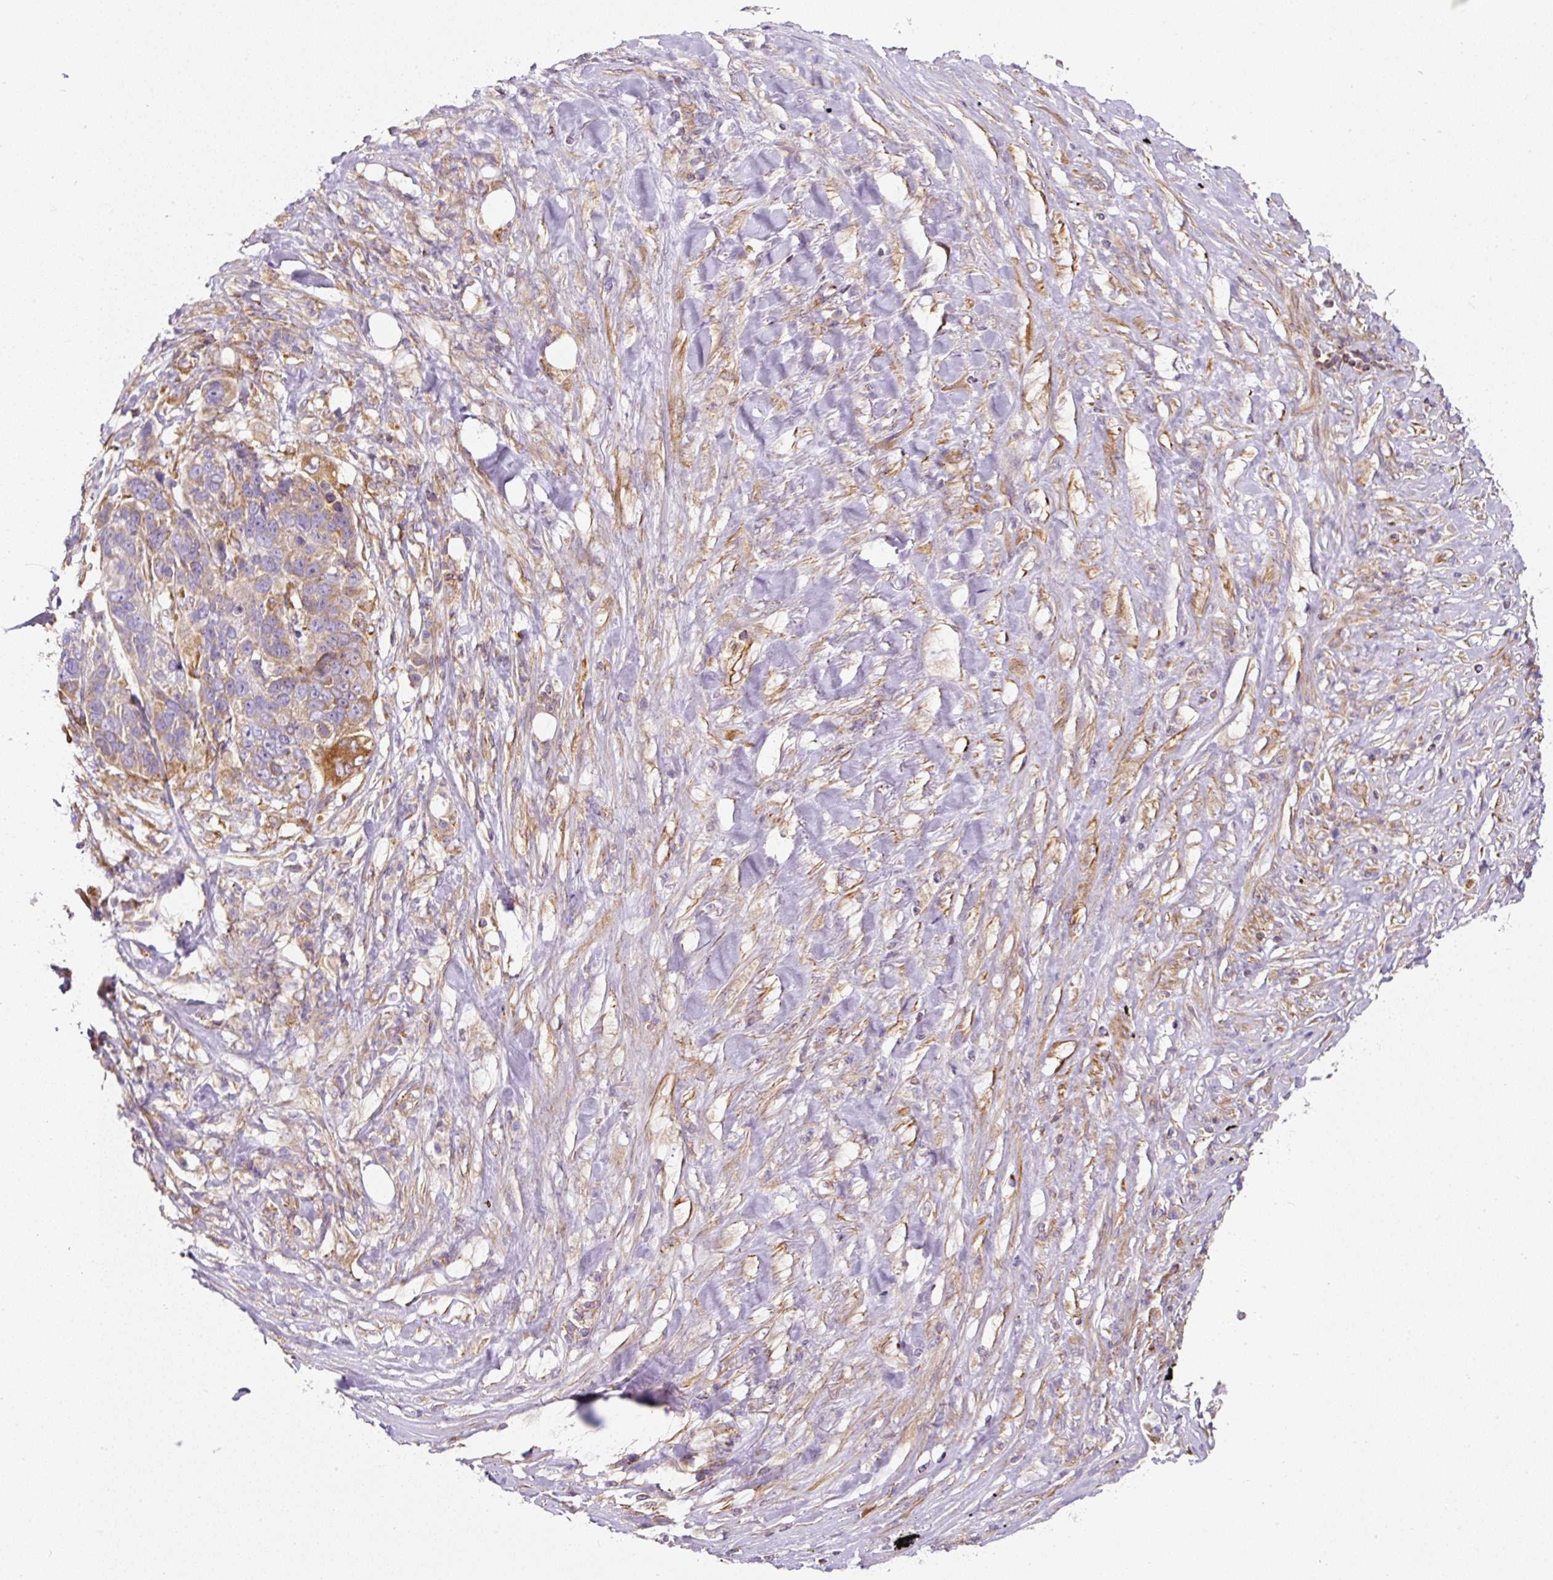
{"staining": {"intensity": "moderate", "quantity": "<25%", "location": "cytoplasmic/membranous"}, "tissue": "lung cancer", "cell_type": "Tumor cells", "image_type": "cancer", "snomed": [{"axis": "morphology", "description": "Squamous cell carcinoma, NOS"}, {"axis": "topography", "description": "Lung"}], "caption": "Immunohistochemistry (IHC) of lung cancer (squamous cell carcinoma) displays low levels of moderate cytoplasmic/membranous expression in about <25% of tumor cells.", "gene": "ERAP2", "patient": {"sex": "male", "age": 66}}